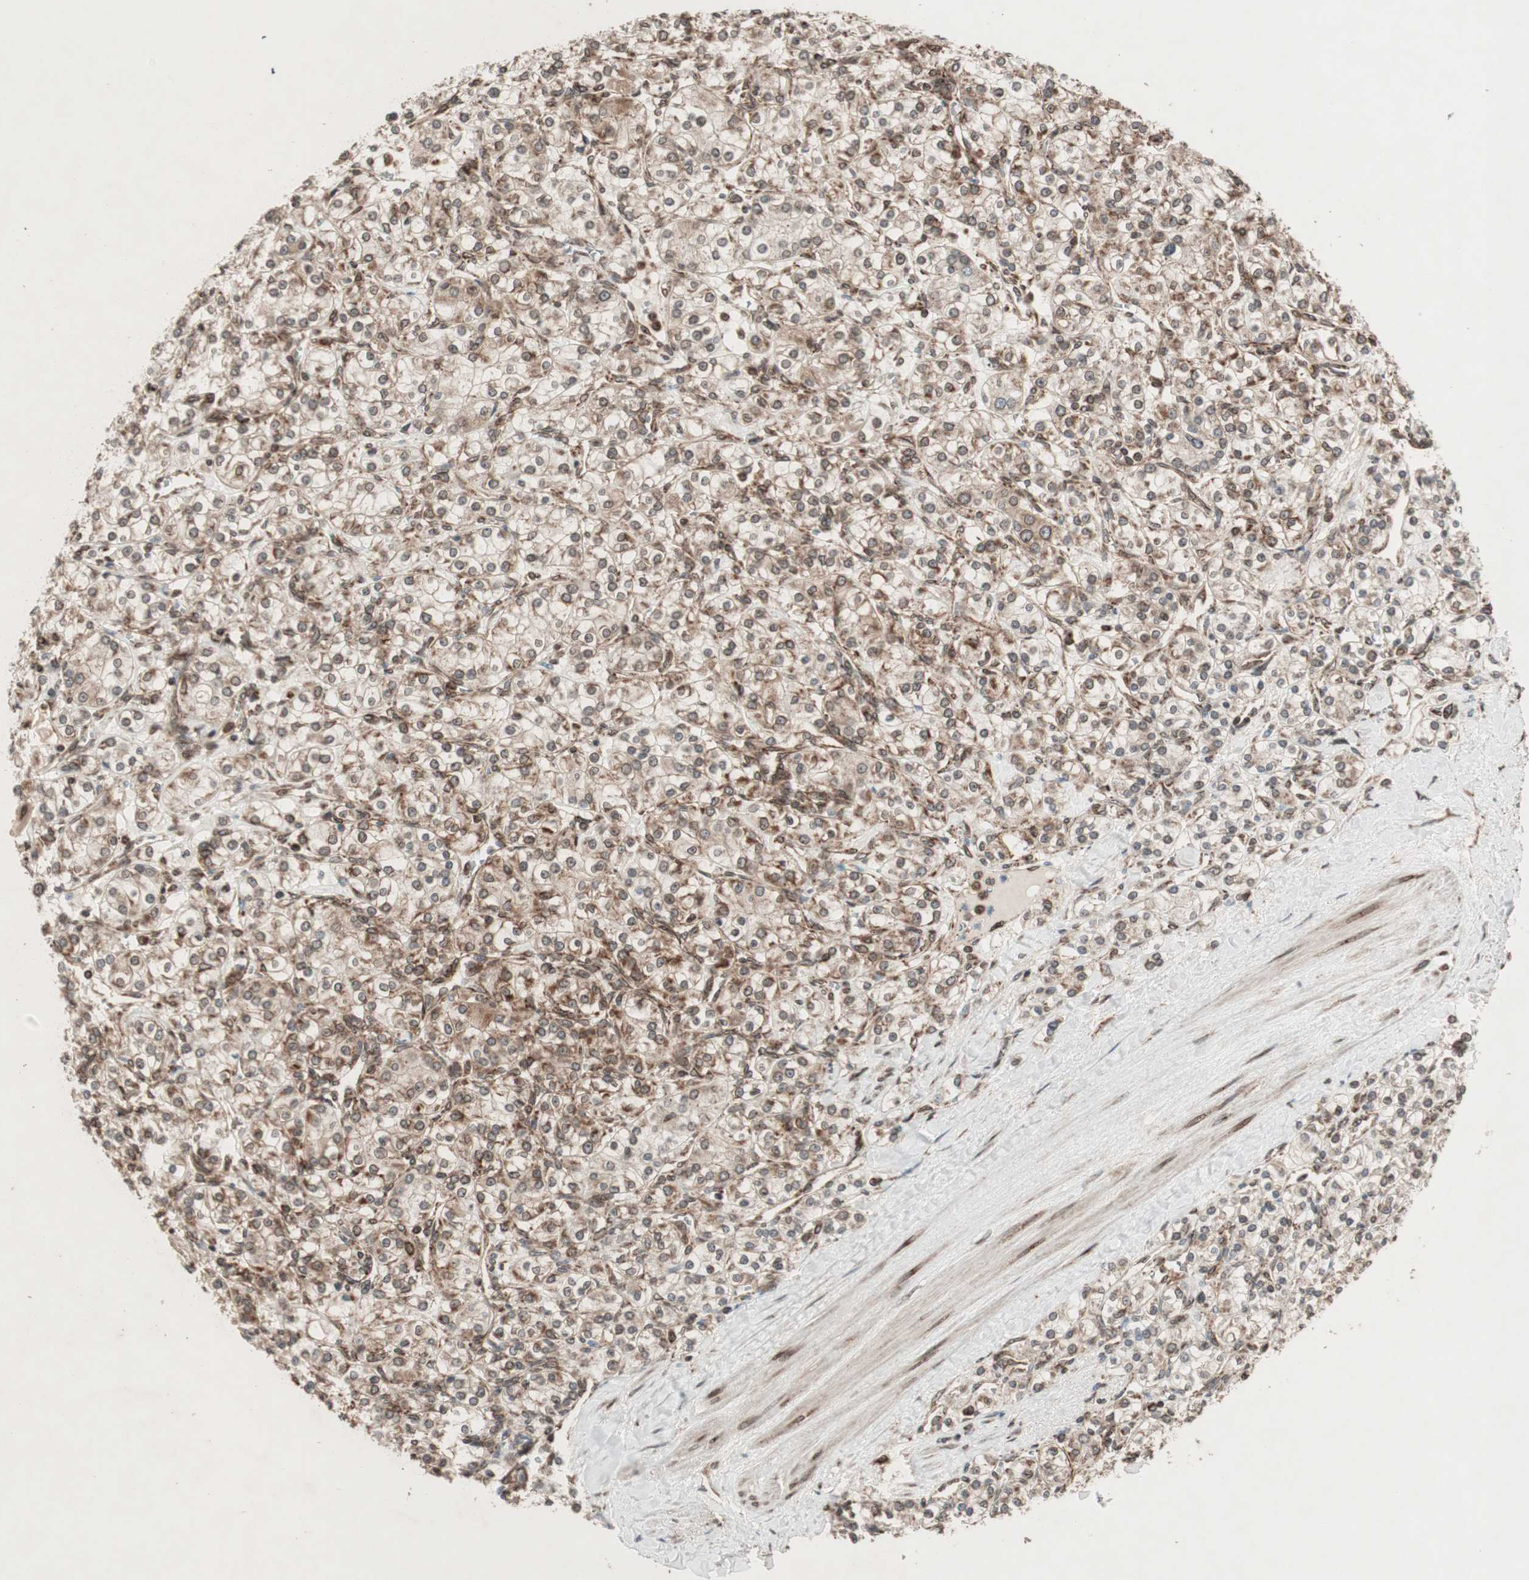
{"staining": {"intensity": "moderate", "quantity": ">75%", "location": "cytoplasmic/membranous,nuclear"}, "tissue": "renal cancer", "cell_type": "Tumor cells", "image_type": "cancer", "snomed": [{"axis": "morphology", "description": "Adenocarcinoma, NOS"}, {"axis": "topography", "description": "Kidney"}], "caption": "Protein expression analysis of human adenocarcinoma (renal) reveals moderate cytoplasmic/membranous and nuclear positivity in approximately >75% of tumor cells. Nuclei are stained in blue.", "gene": "NUP62", "patient": {"sex": "male", "age": 77}}